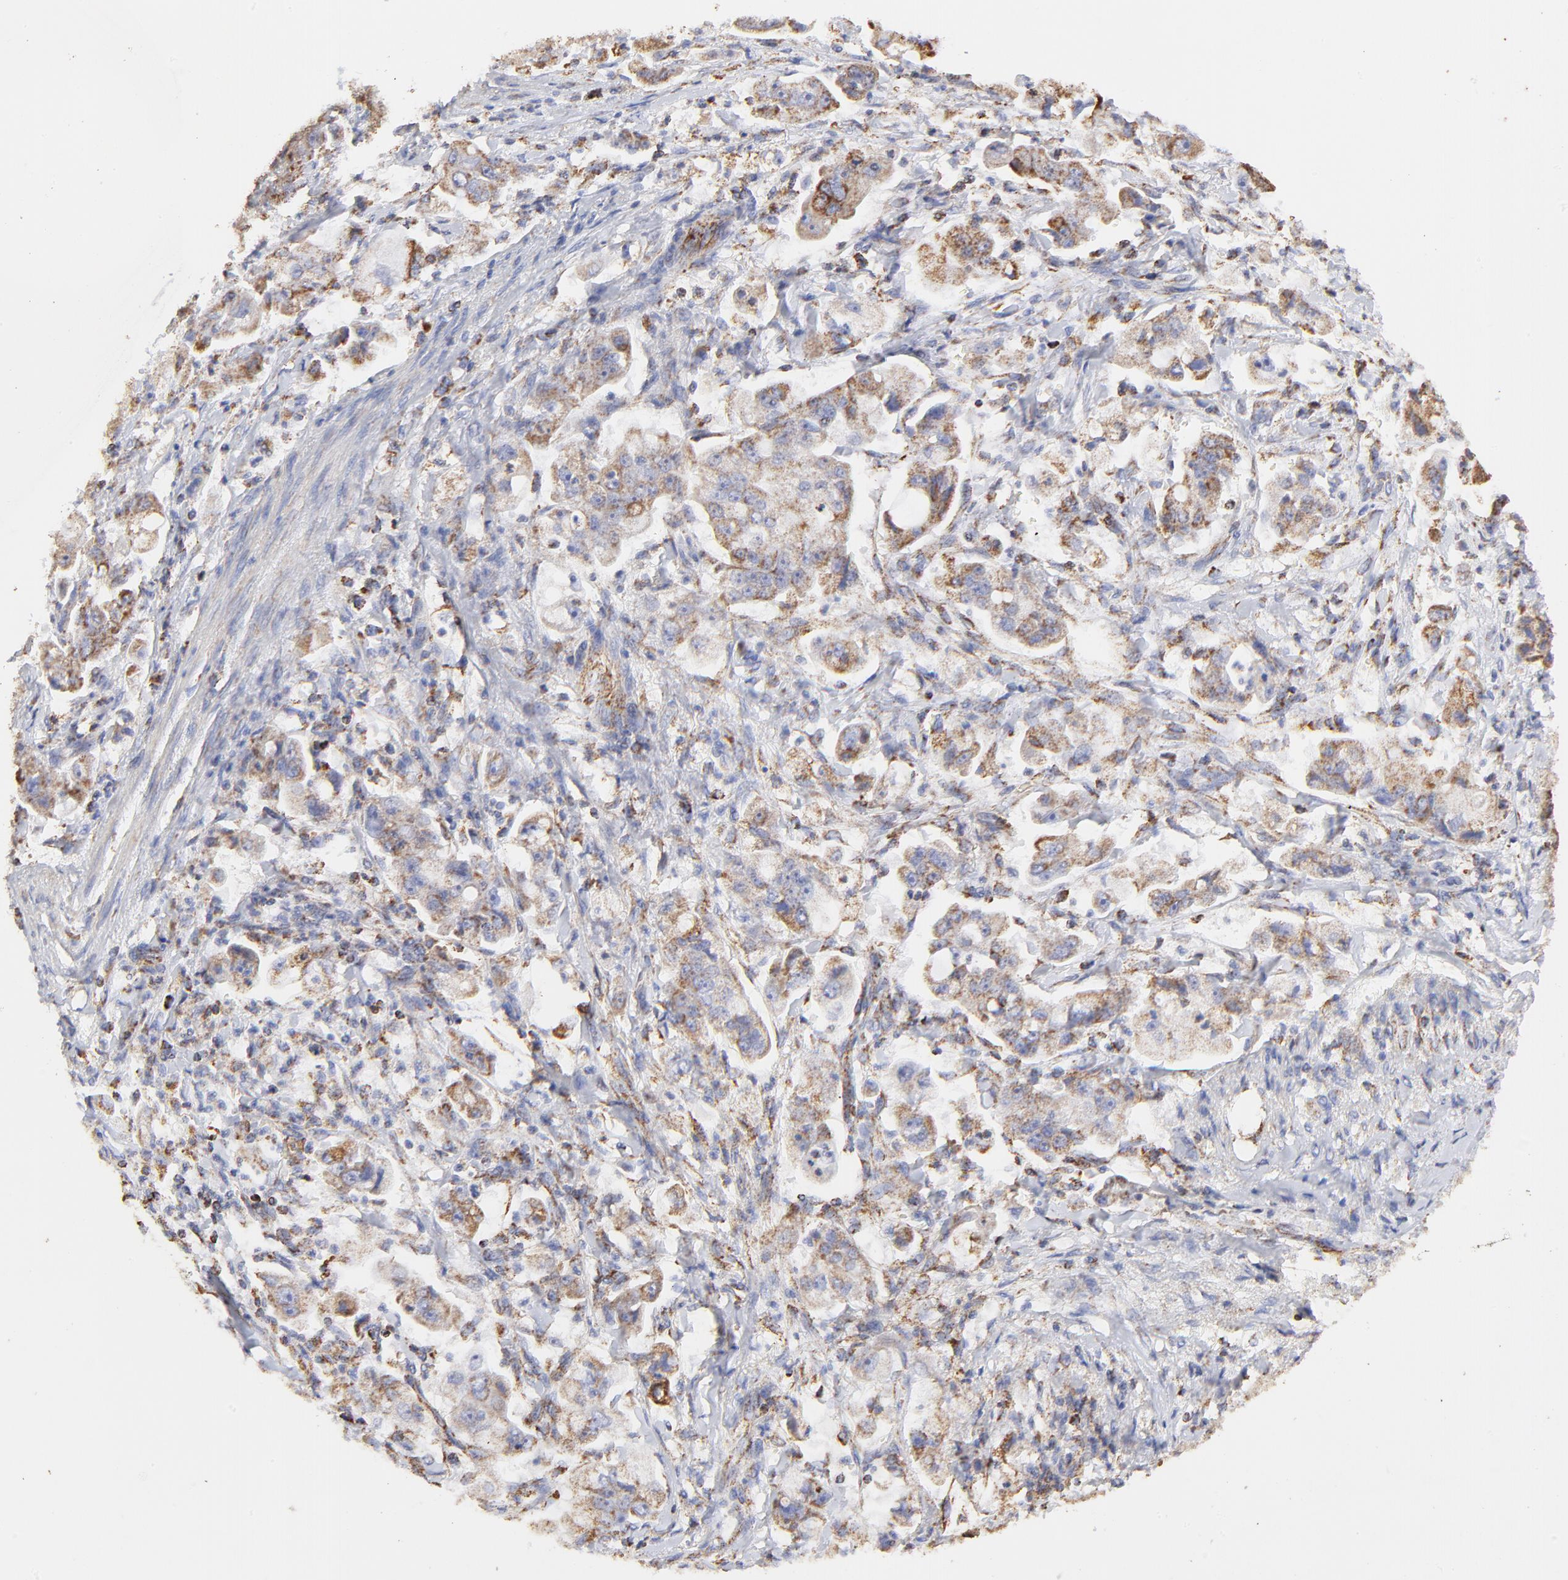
{"staining": {"intensity": "moderate", "quantity": ">75%", "location": "cytoplasmic/membranous"}, "tissue": "stomach cancer", "cell_type": "Tumor cells", "image_type": "cancer", "snomed": [{"axis": "morphology", "description": "Adenocarcinoma, NOS"}, {"axis": "topography", "description": "Stomach"}], "caption": "DAB (3,3'-diaminobenzidine) immunohistochemical staining of adenocarcinoma (stomach) demonstrates moderate cytoplasmic/membranous protein positivity in about >75% of tumor cells. (brown staining indicates protein expression, while blue staining denotes nuclei).", "gene": "COX4I1", "patient": {"sex": "male", "age": 62}}